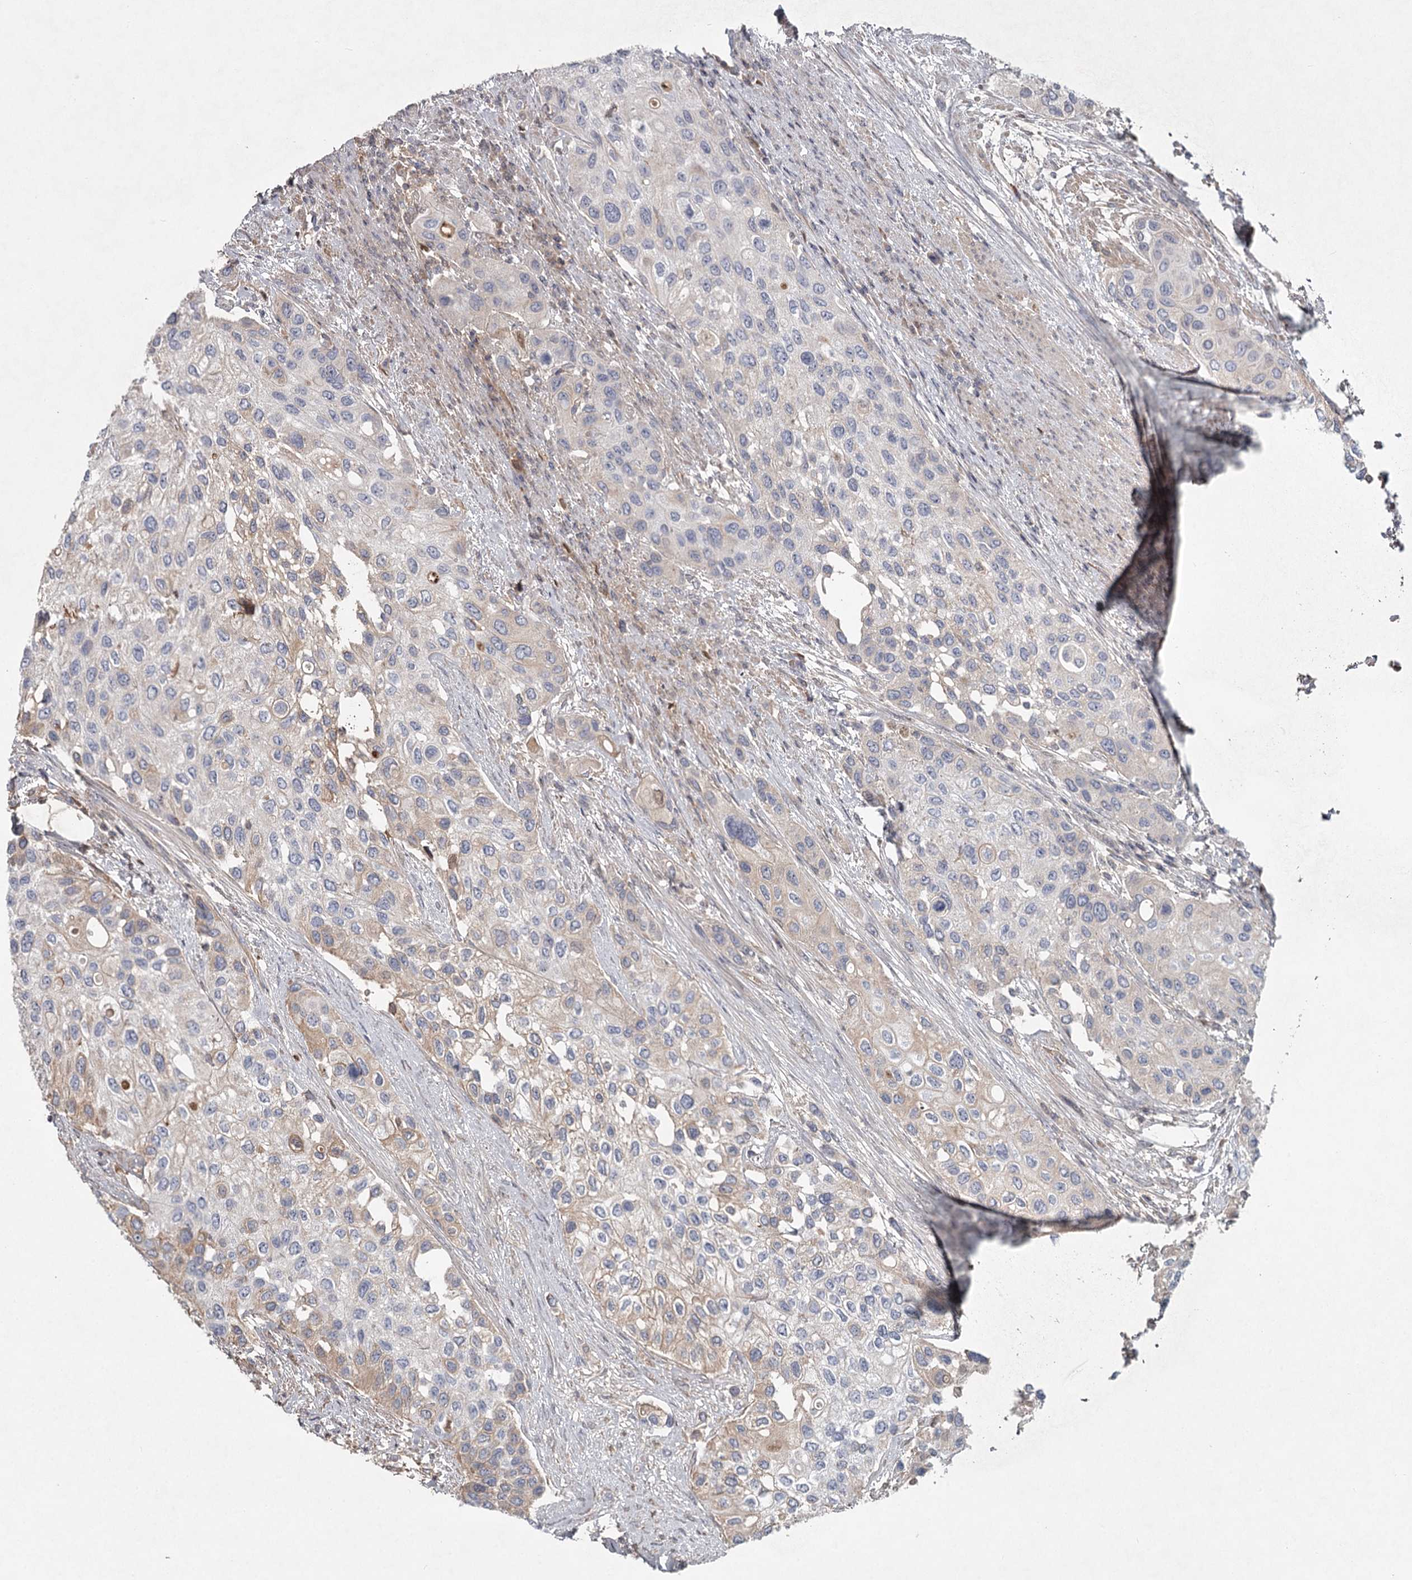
{"staining": {"intensity": "weak", "quantity": "<25%", "location": "cytoplasmic/membranous"}, "tissue": "urothelial cancer", "cell_type": "Tumor cells", "image_type": "cancer", "snomed": [{"axis": "morphology", "description": "Normal tissue, NOS"}, {"axis": "morphology", "description": "Urothelial carcinoma, High grade"}, {"axis": "topography", "description": "Vascular tissue"}, {"axis": "topography", "description": "Urinary bladder"}], "caption": "High power microscopy photomicrograph of an immunohistochemistry photomicrograph of urothelial carcinoma (high-grade), revealing no significant expression in tumor cells.", "gene": "DHRS9", "patient": {"sex": "female", "age": 56}}